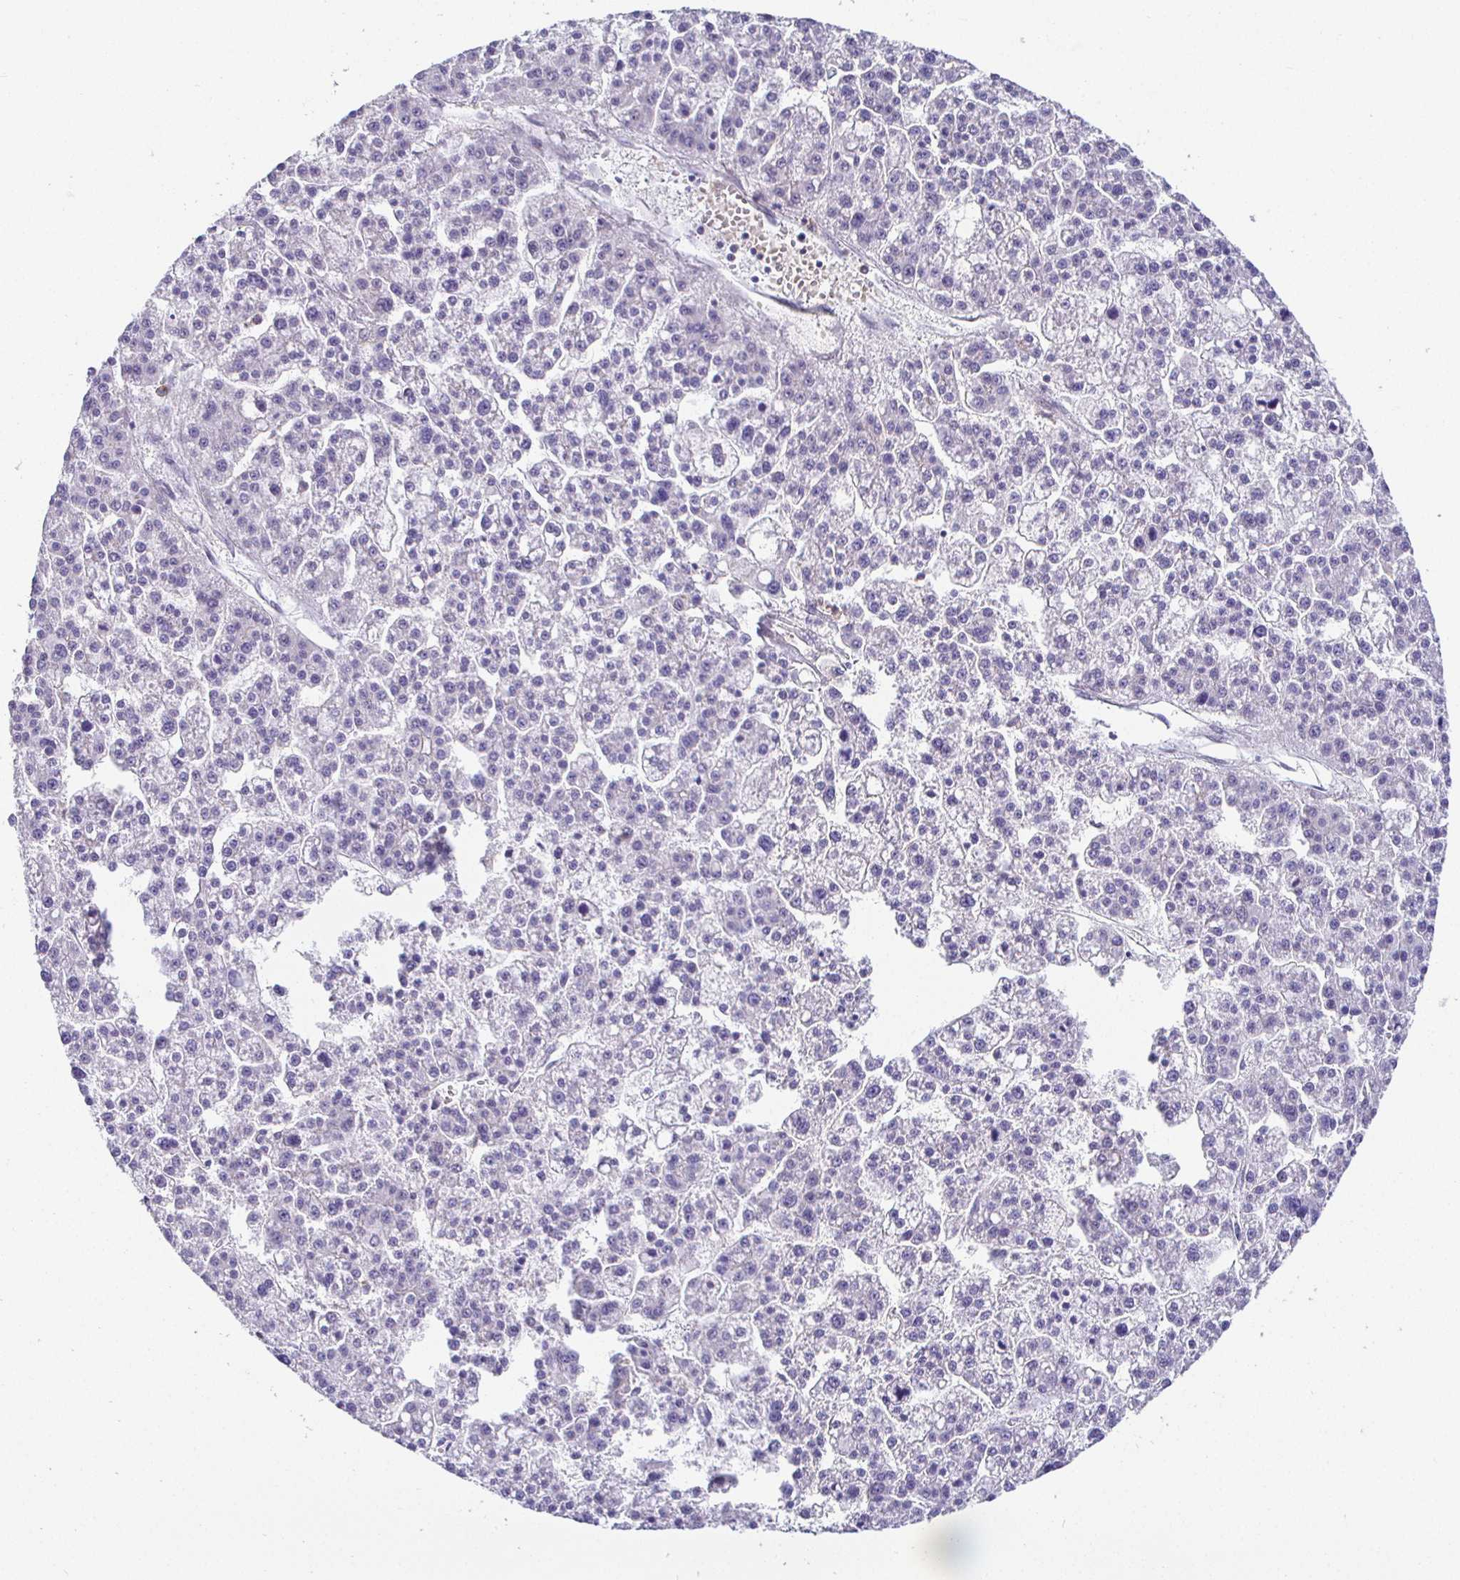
{"staining": {"intensity": "negative", "quantity": "none", "location": "none"}, "tissue": "liver cancer", "cell_type": "Tumor cells", "image_type": "cancer", "snomed": [{"axis": "morphology", "description": "Carcinoma, Hepatocellular, NOS"}, {"axis": "topography", "description": "Liver"}], "caption": "There is no significant staining in tumor cells of liver cancer (hepatocellular carcinoma).", "gene": "SIRPA", "patient": {"sex": "female", "age": 58}}